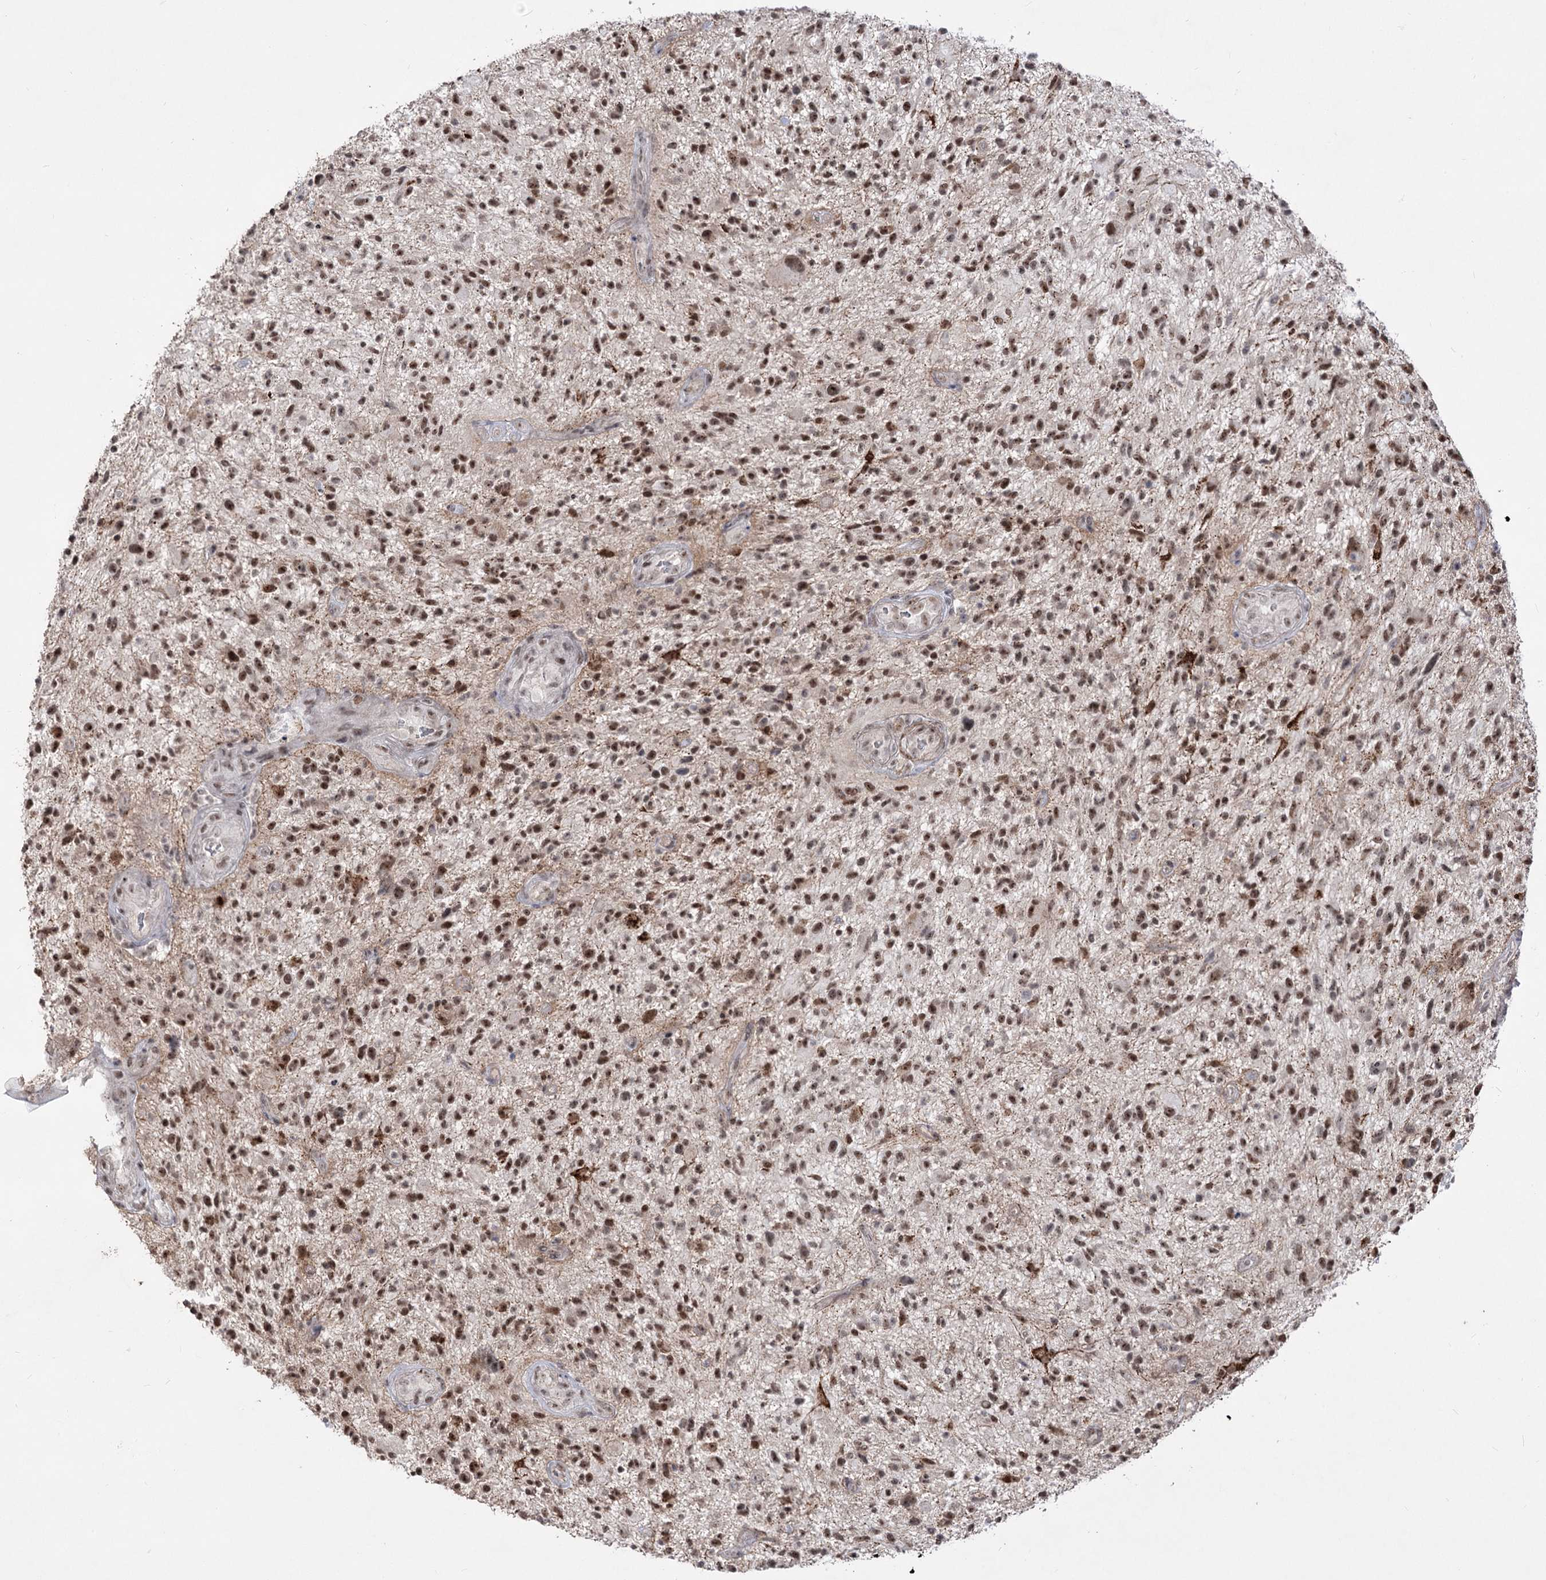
{"staining": {"intensity": "moderate", "quantity": ">75%", "location": "nuclear"}, "tissue": "glioma", "cell_type": "Tumor cells", "image_type": "cancer", "snomed": [{"axis": "morphology", "description": "Glioma, malignant, High grade"}, {"axis": "topography", "description": "Brain"}], "caption": "Malignant glioma (high-grade) was stained to show a protein in brown. There is medium levels of moderate nuclear positivity in about >75% of tumor cells. (Brightfield microscopy of DAB IHC at high magnification).", "gene": "ZSCAN23", "patient": {"sex": "male", "age": 47}}